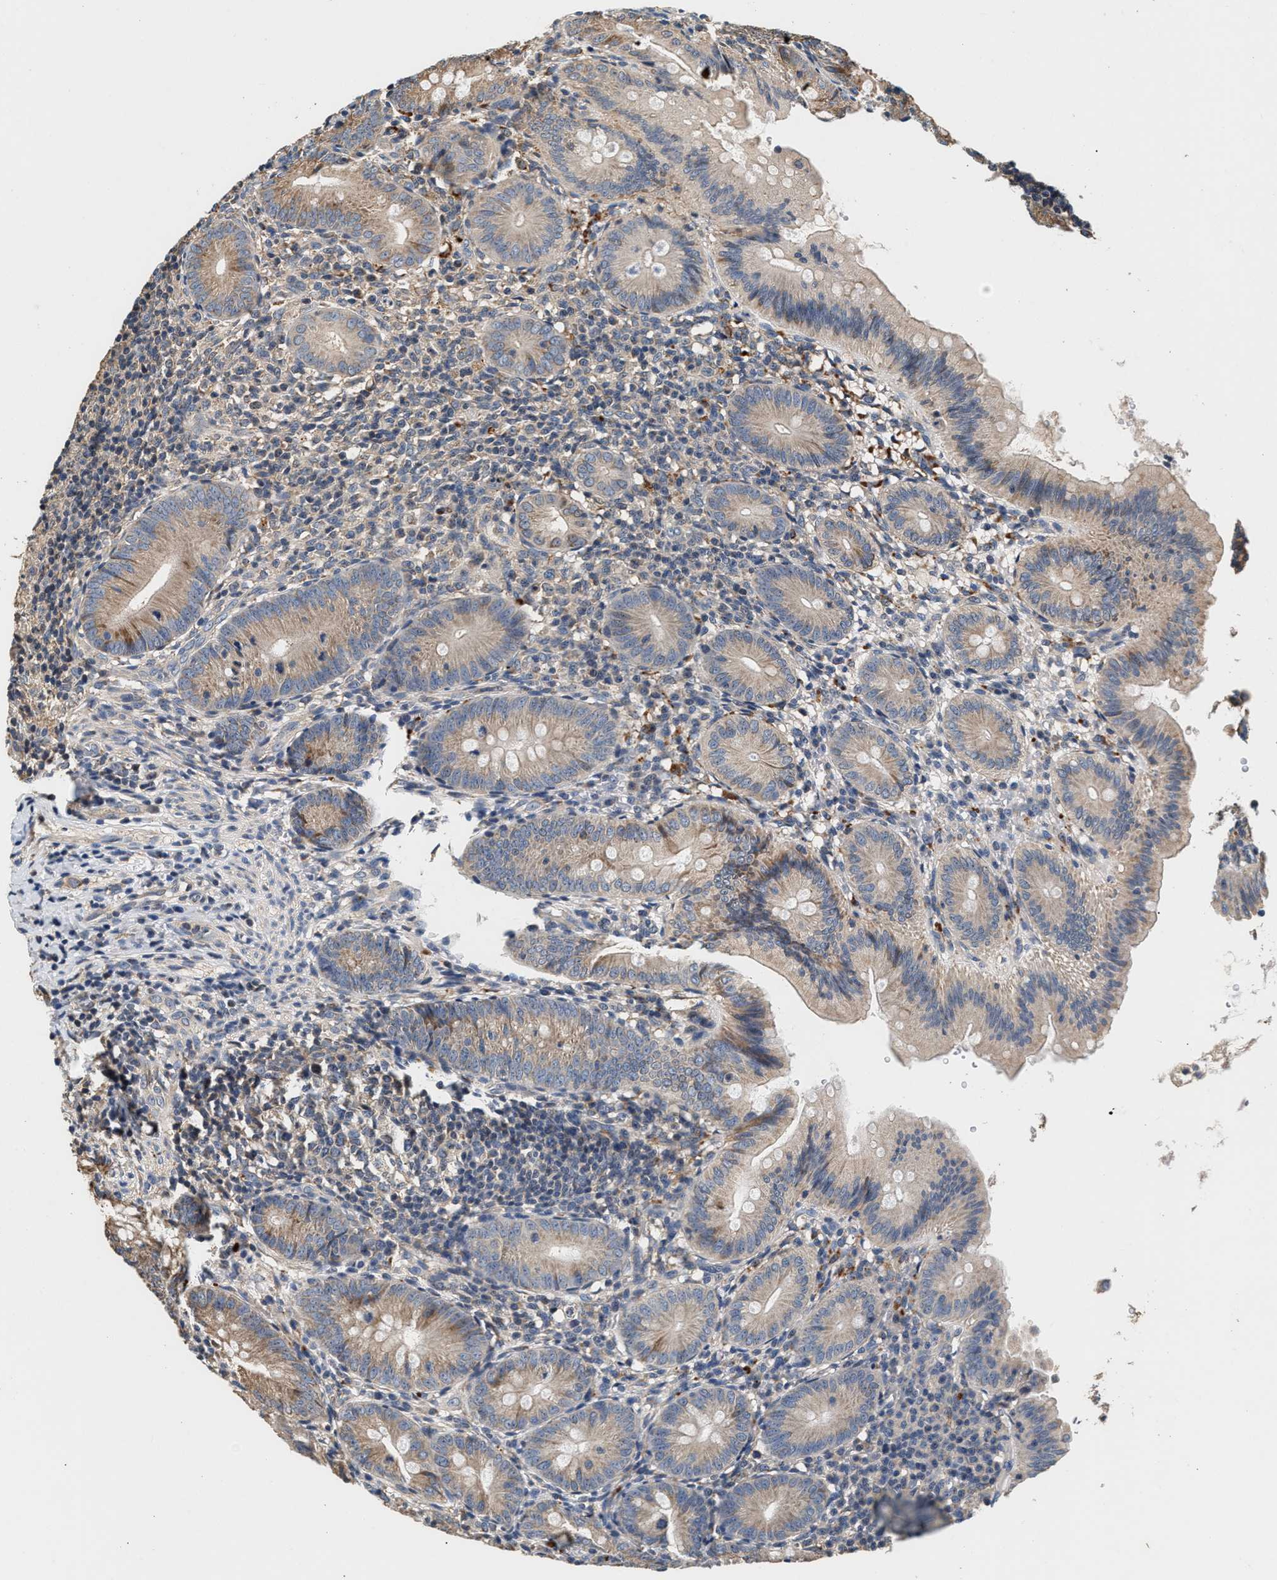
{"staining": {"intensity": "weak", "quantity": ">75%", "location": "cytoplasmic/membranous"}, "tissue": "appendix", "cell_type": "Glandular cells", "image_type": "normal", "snomed": [{"axis": "morphology", "description": "Normal tissue, NOS"}, {"axis": "topography", "description": "Appendix"}], "caption": "High-magnification brightfield microscopy of benign appendix stained with DAB (3,3'-diaminobenzidine) (brown) and counterstained with hematoxylin (blue). glandular cells exhibit weak cytoplasmic/membranous staining is present in about>75% of cells. (DAB IHC with brightfield microscopy, high magnification).", "gene": "PTGR3", "patient": {"sex": "male", "age": 1}}